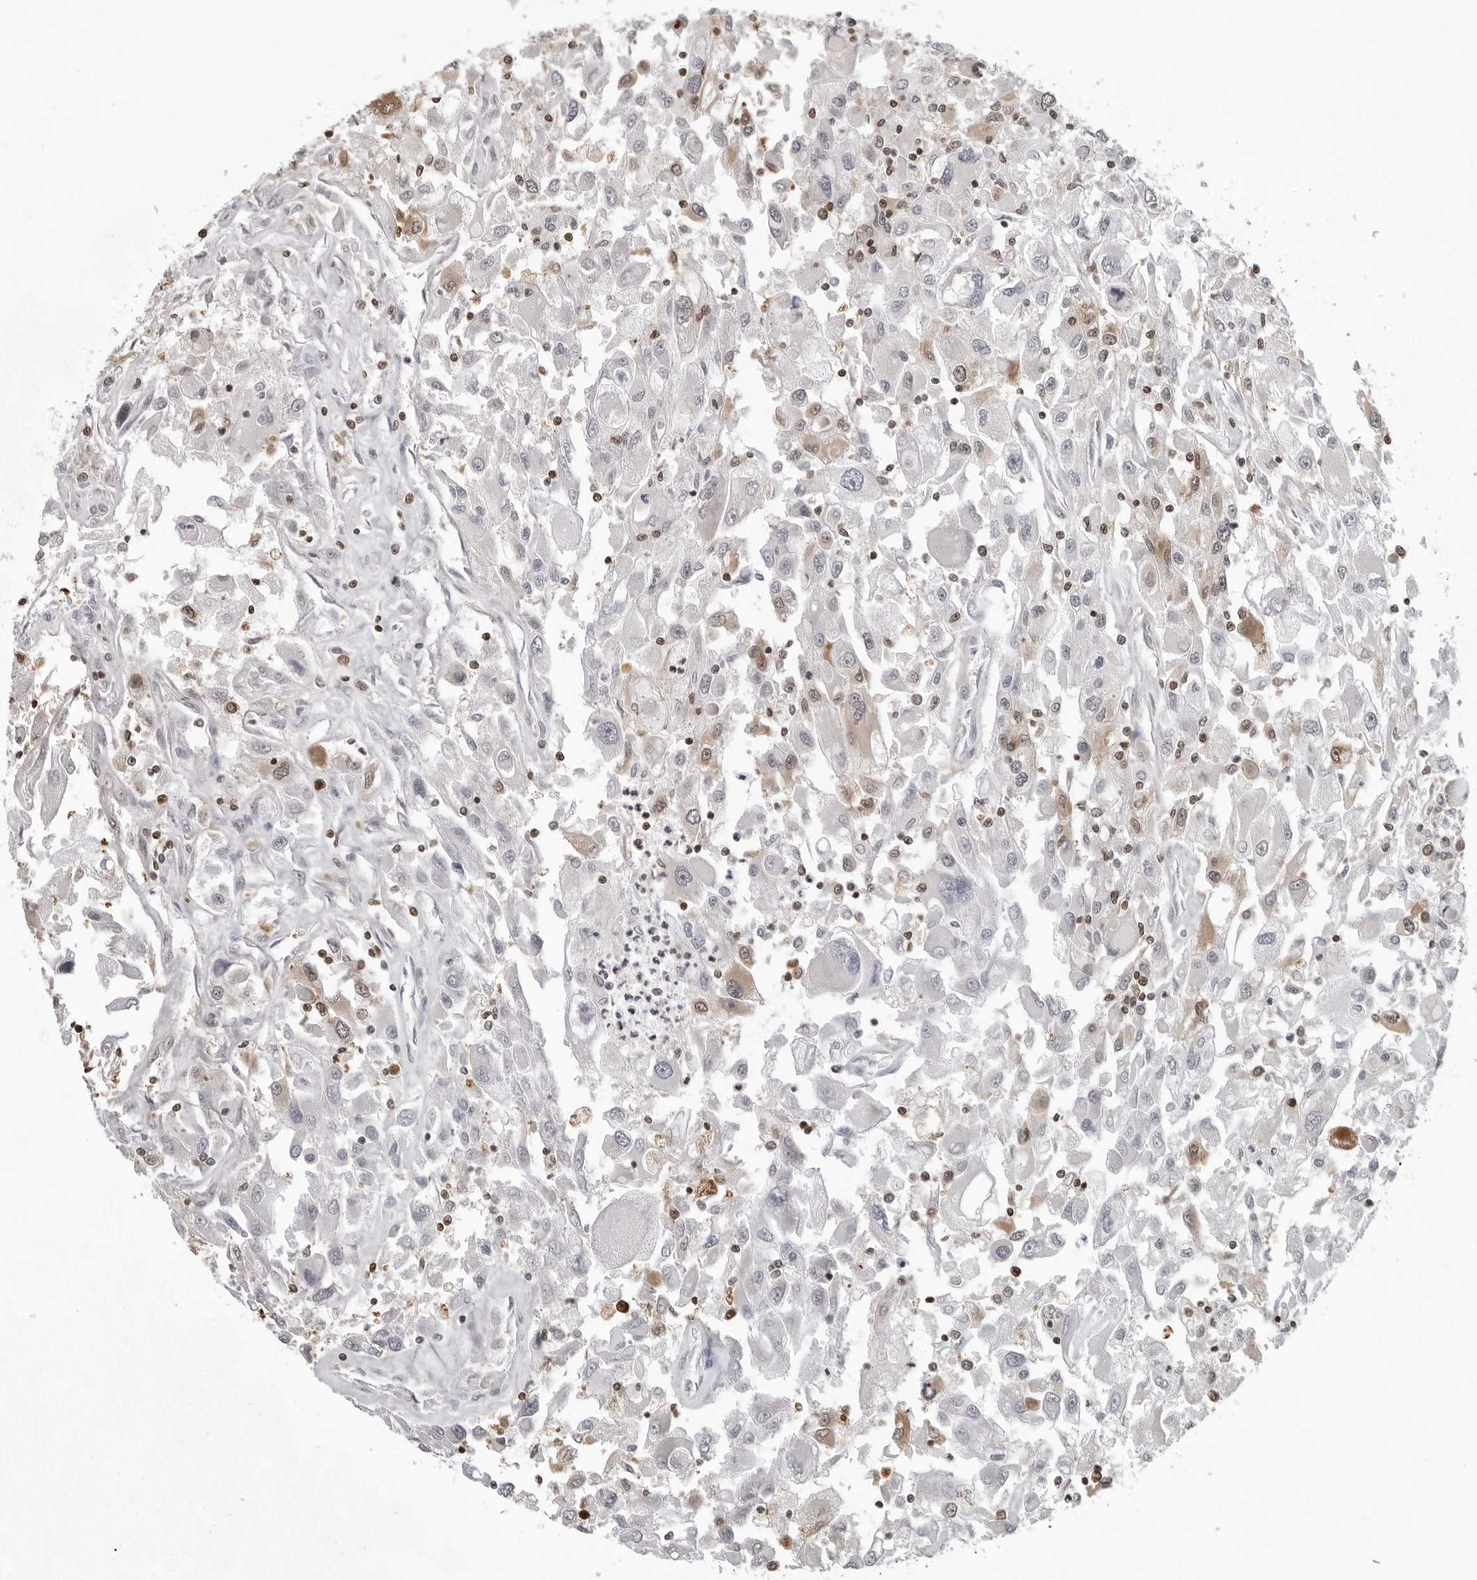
{"staining": {"intensity": "moderate", "quantity": "<25%", "location": "cytoplasmic/membranous"}, "tissue": "renal cancer", "cell_type": "Tumor cells", "image_type": "cancer", "snomed": [{"axis": "morphology", "description": "Adenocarcinoma, NOS"}, {"axis": "topography", "description": "Kidney"}], "caption": "High-power microscopy captured an IHC micrograph of adenocarcinoma (renal), revealing moderate cytoplasmic/membranous staining in about <25% of tumor cells.", "gene": "HSPH1", "patient": {"sex": "female", "age": 52}}